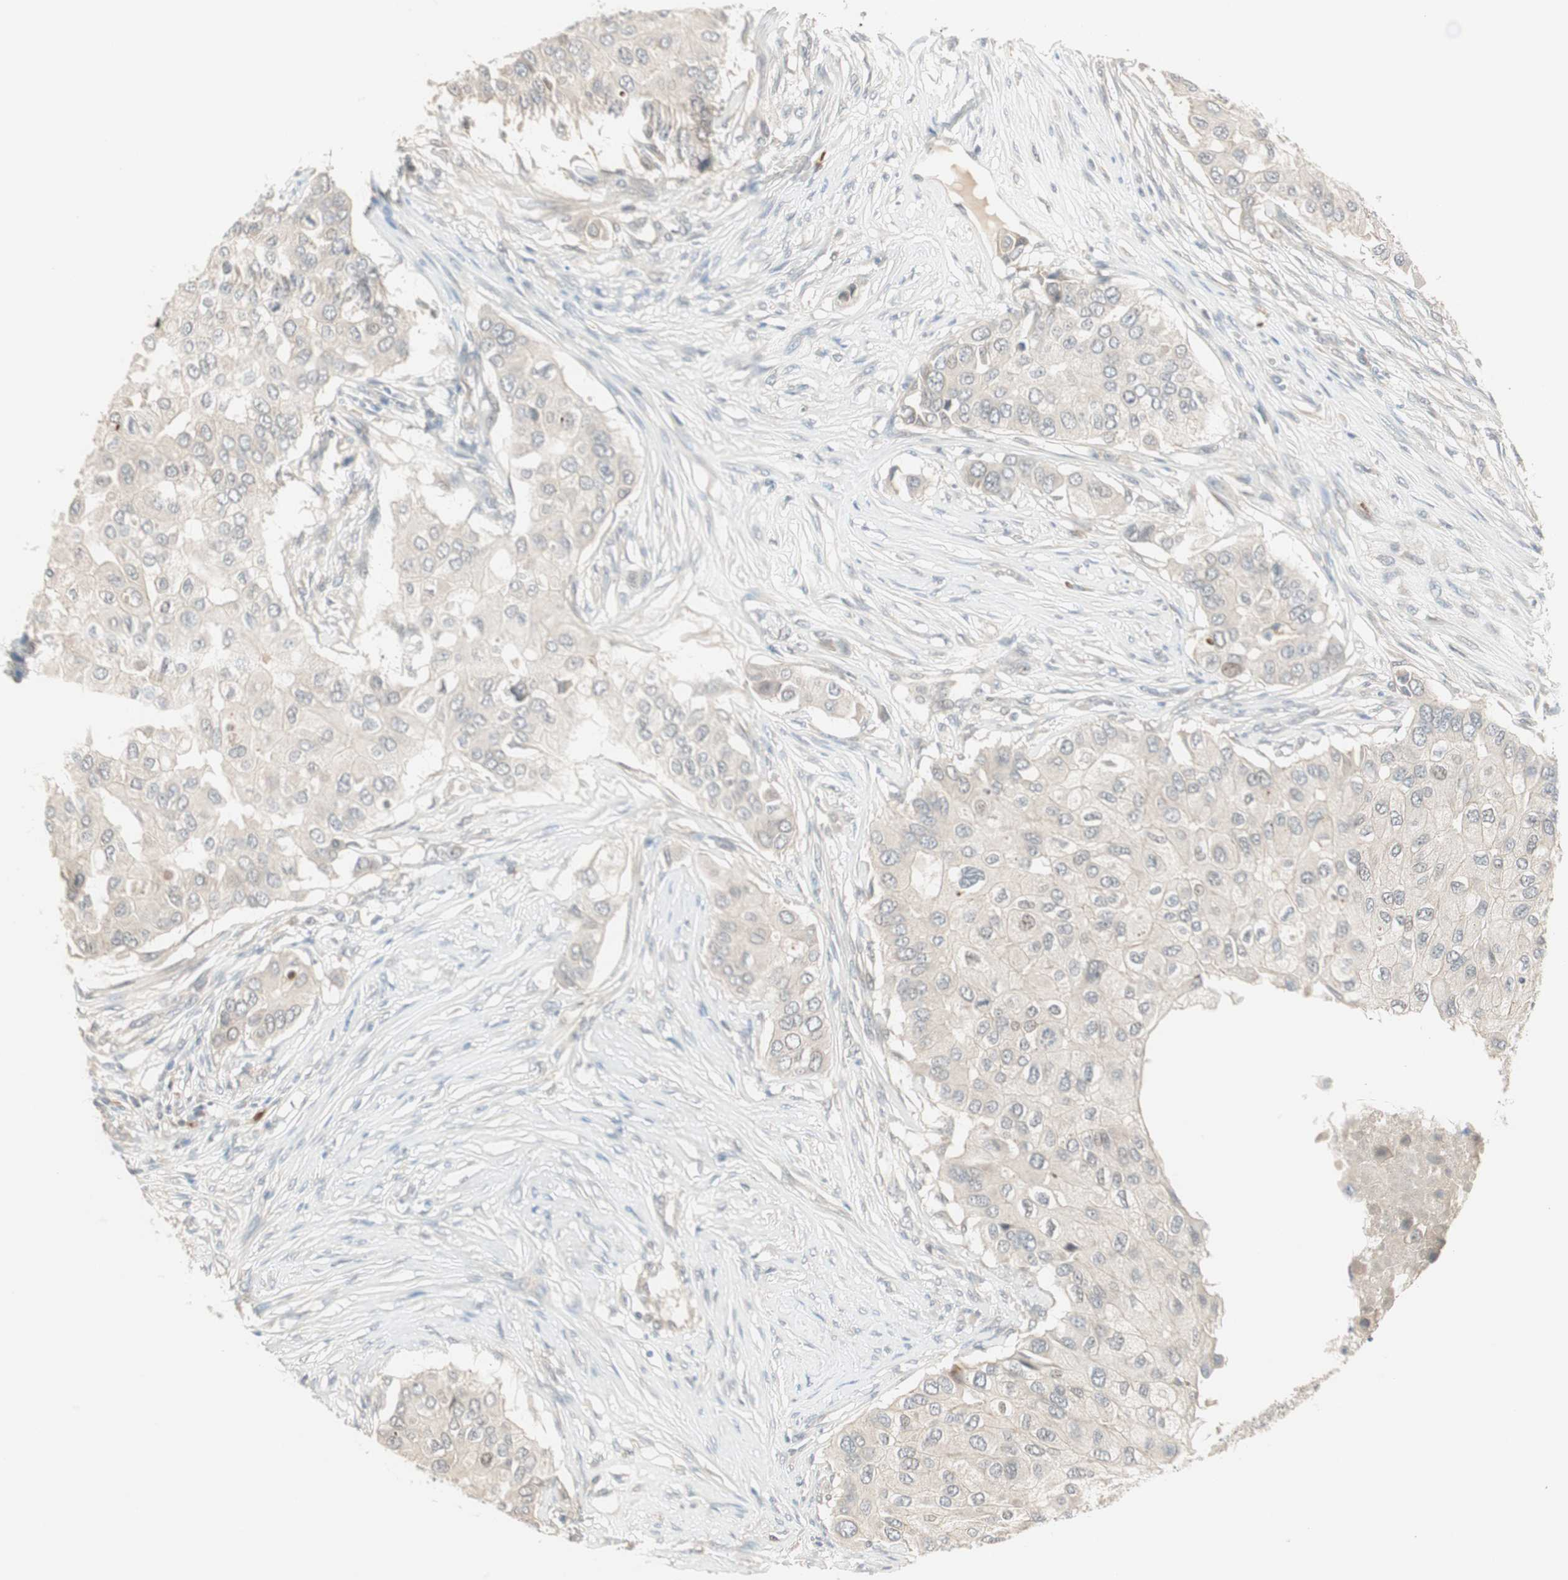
{"staining": {"intensity": "negative", "quantity": "none", "location": "none"}, "tissue": "breast cancer", "cell_type": "Tumor cells", "image_type": "cancer", "snomed": [{"axis": "morphology", "description": "Normal tissue, NOS"}, {"axis": "morphology", "description": "Duct carcinoma"}, {"axis": "topography", "description": "Breast"}], "caption": "Breast intraductal carcinoma was stained to show a protein in brown. There is no significant staining in tumor cells. (Immunohistochemistry, brightfield microscopy, high magnification).", "gene": "RNGTT", "patient": {"sex": "female", "age": 49}}